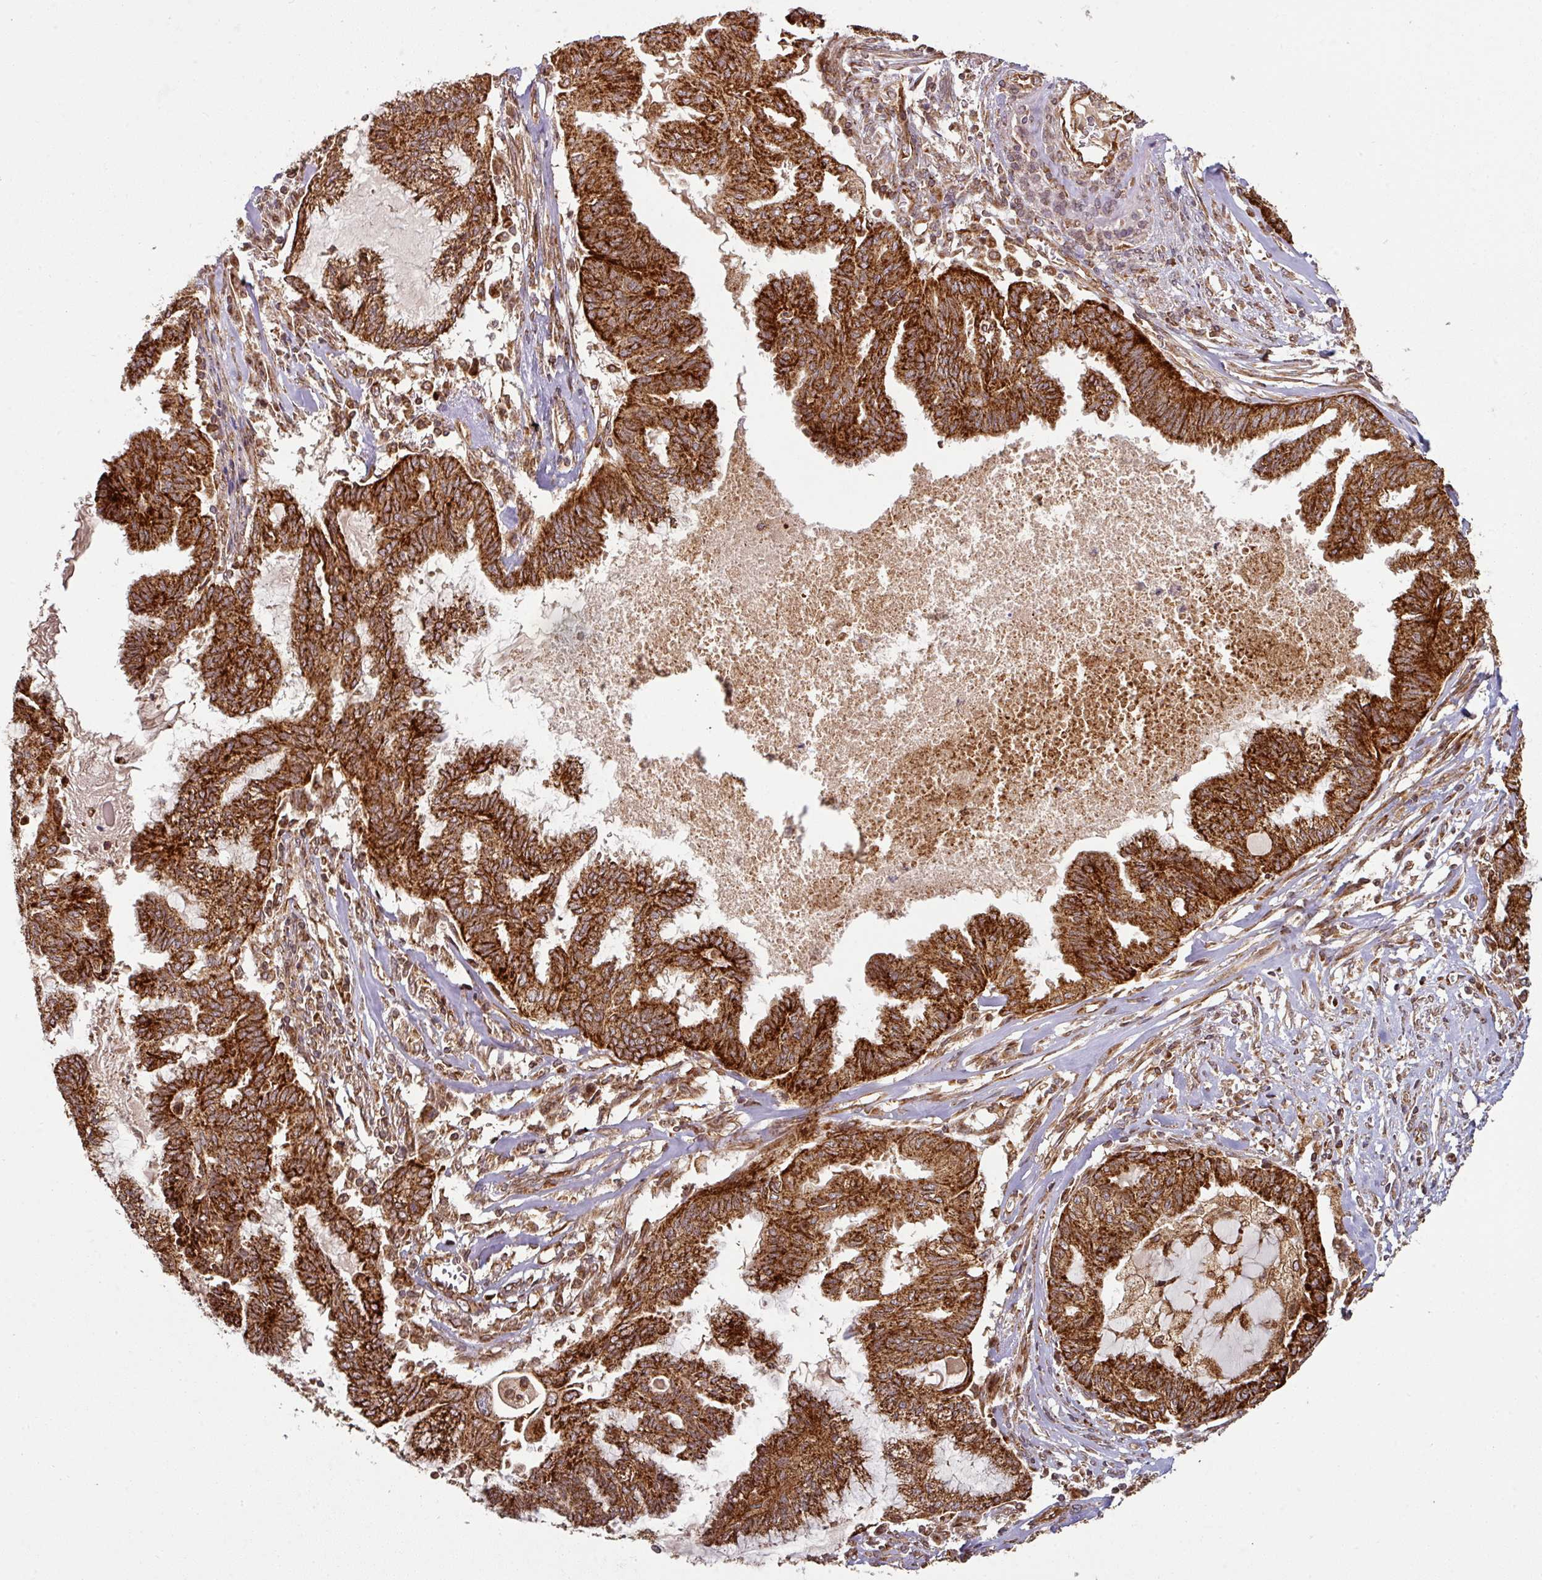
{"staining": {"intensity": "strong", "quantity": ">75%", "location": "cytoplasmic/membranous"}, "tissue": "endometrial cancer", "cell_type": "Tumor cells", "image_type": "cancer", "snomed": [{"axis": "morphology", "description": "Adenocarcinoma, NOS"}, {"axis": "topography", "description": "Endometrium"}], "caption": "A micrograph of human endometrial cancer (adenocarcinoma) stained for a protein exhibits strong cytoplasmic/membranous brown staining in tumor cells.", "gene": "TRAP1", "patient": {"sex": "female", "age": 86}}